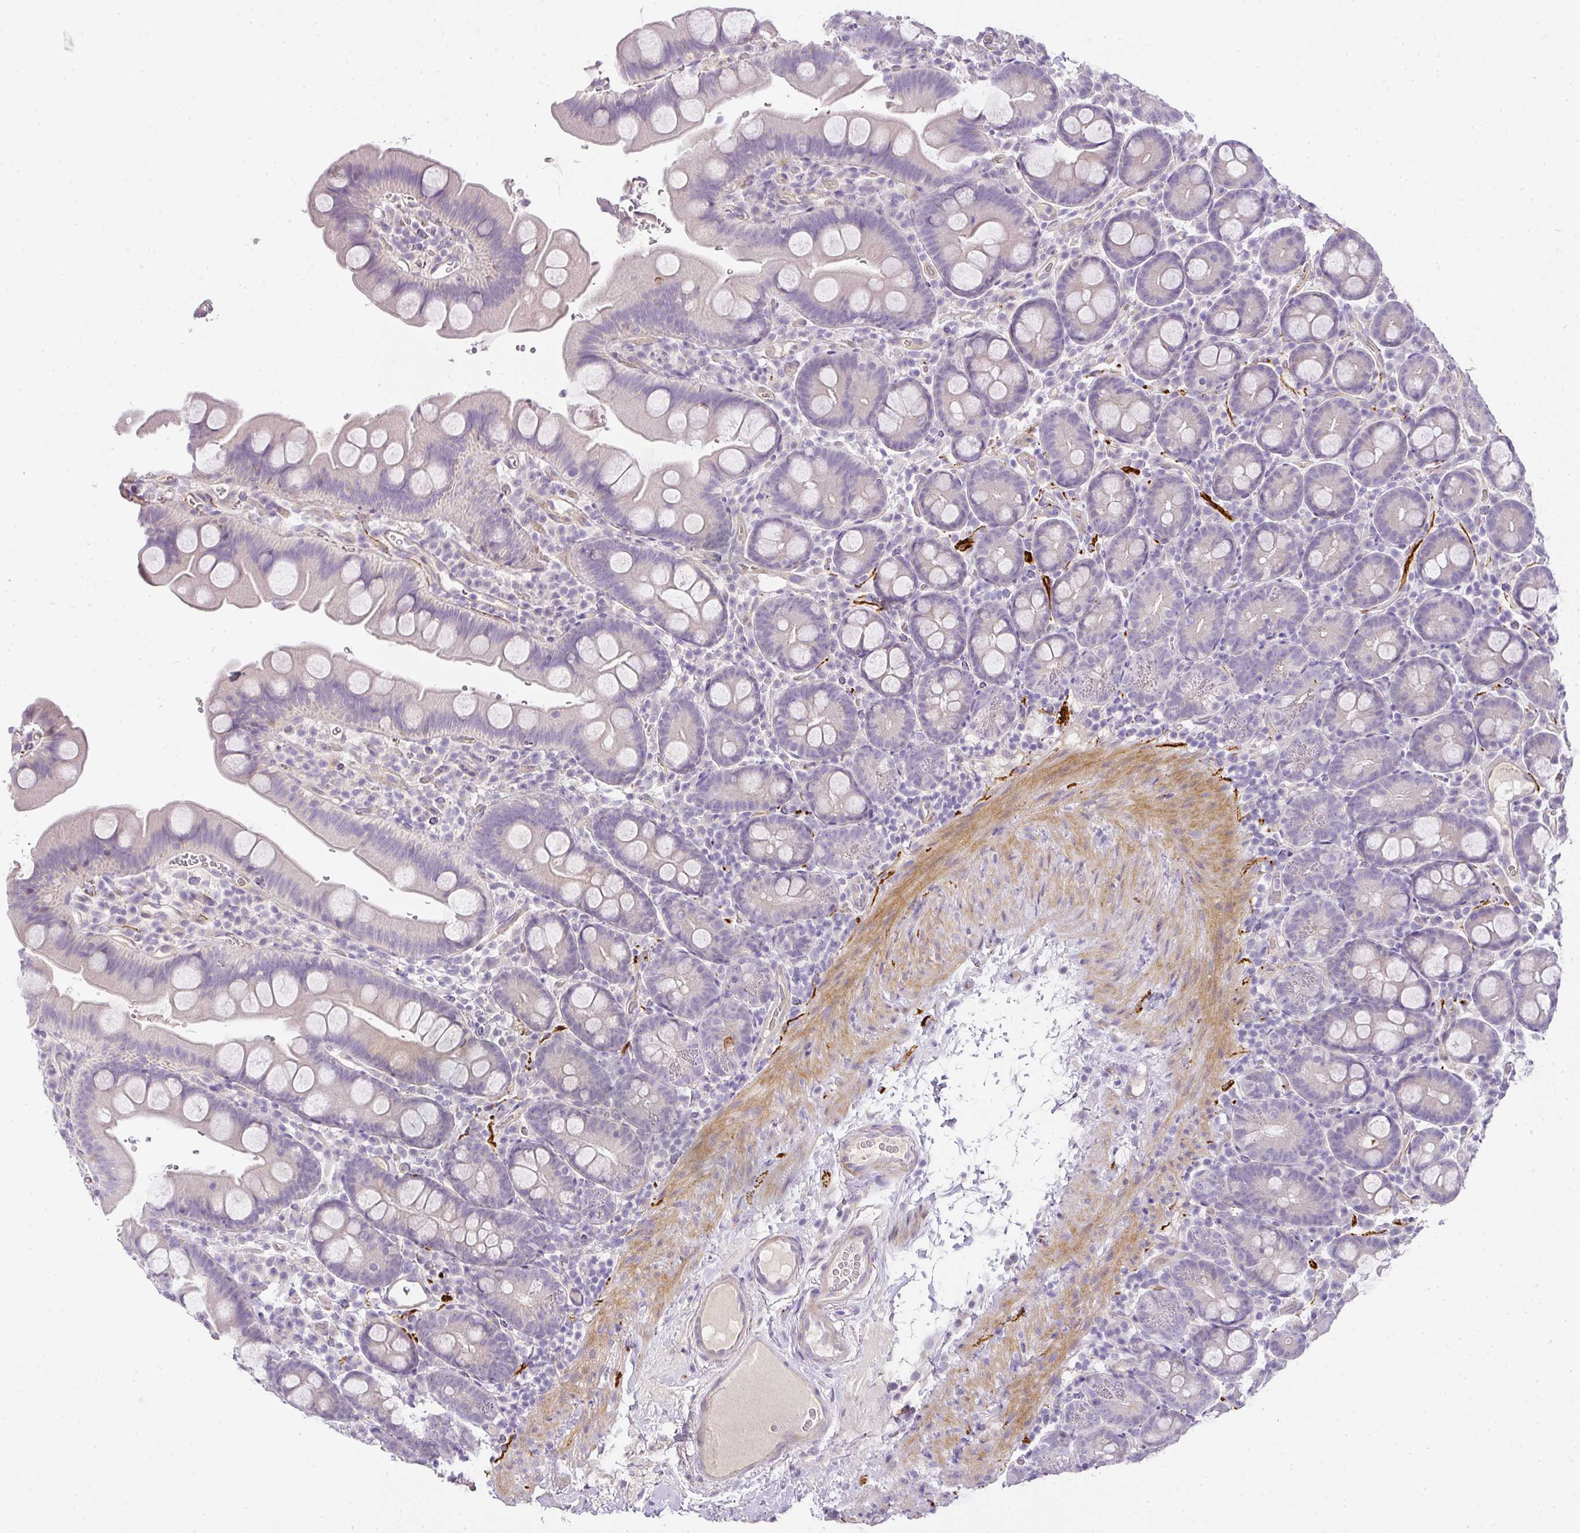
{"staining": {"intensity": "negative", "quantity": "none", "location": "none"}, "tissue": "small intestine", "cell_type": "Glandular cells", "image_type": "normal", "snomed": [{"axis": "morphology", "description": "Normal tissue, NOS"}, {"axis": "topography", "description": "Small intestine"}], "caption": "Immunohistochemistry image of normal human small intestine stained for a protein (brown), which exhibits no staining in glandular cells.", "gene": "RAX2", "patient": {"sex": "female", "age": 68}}